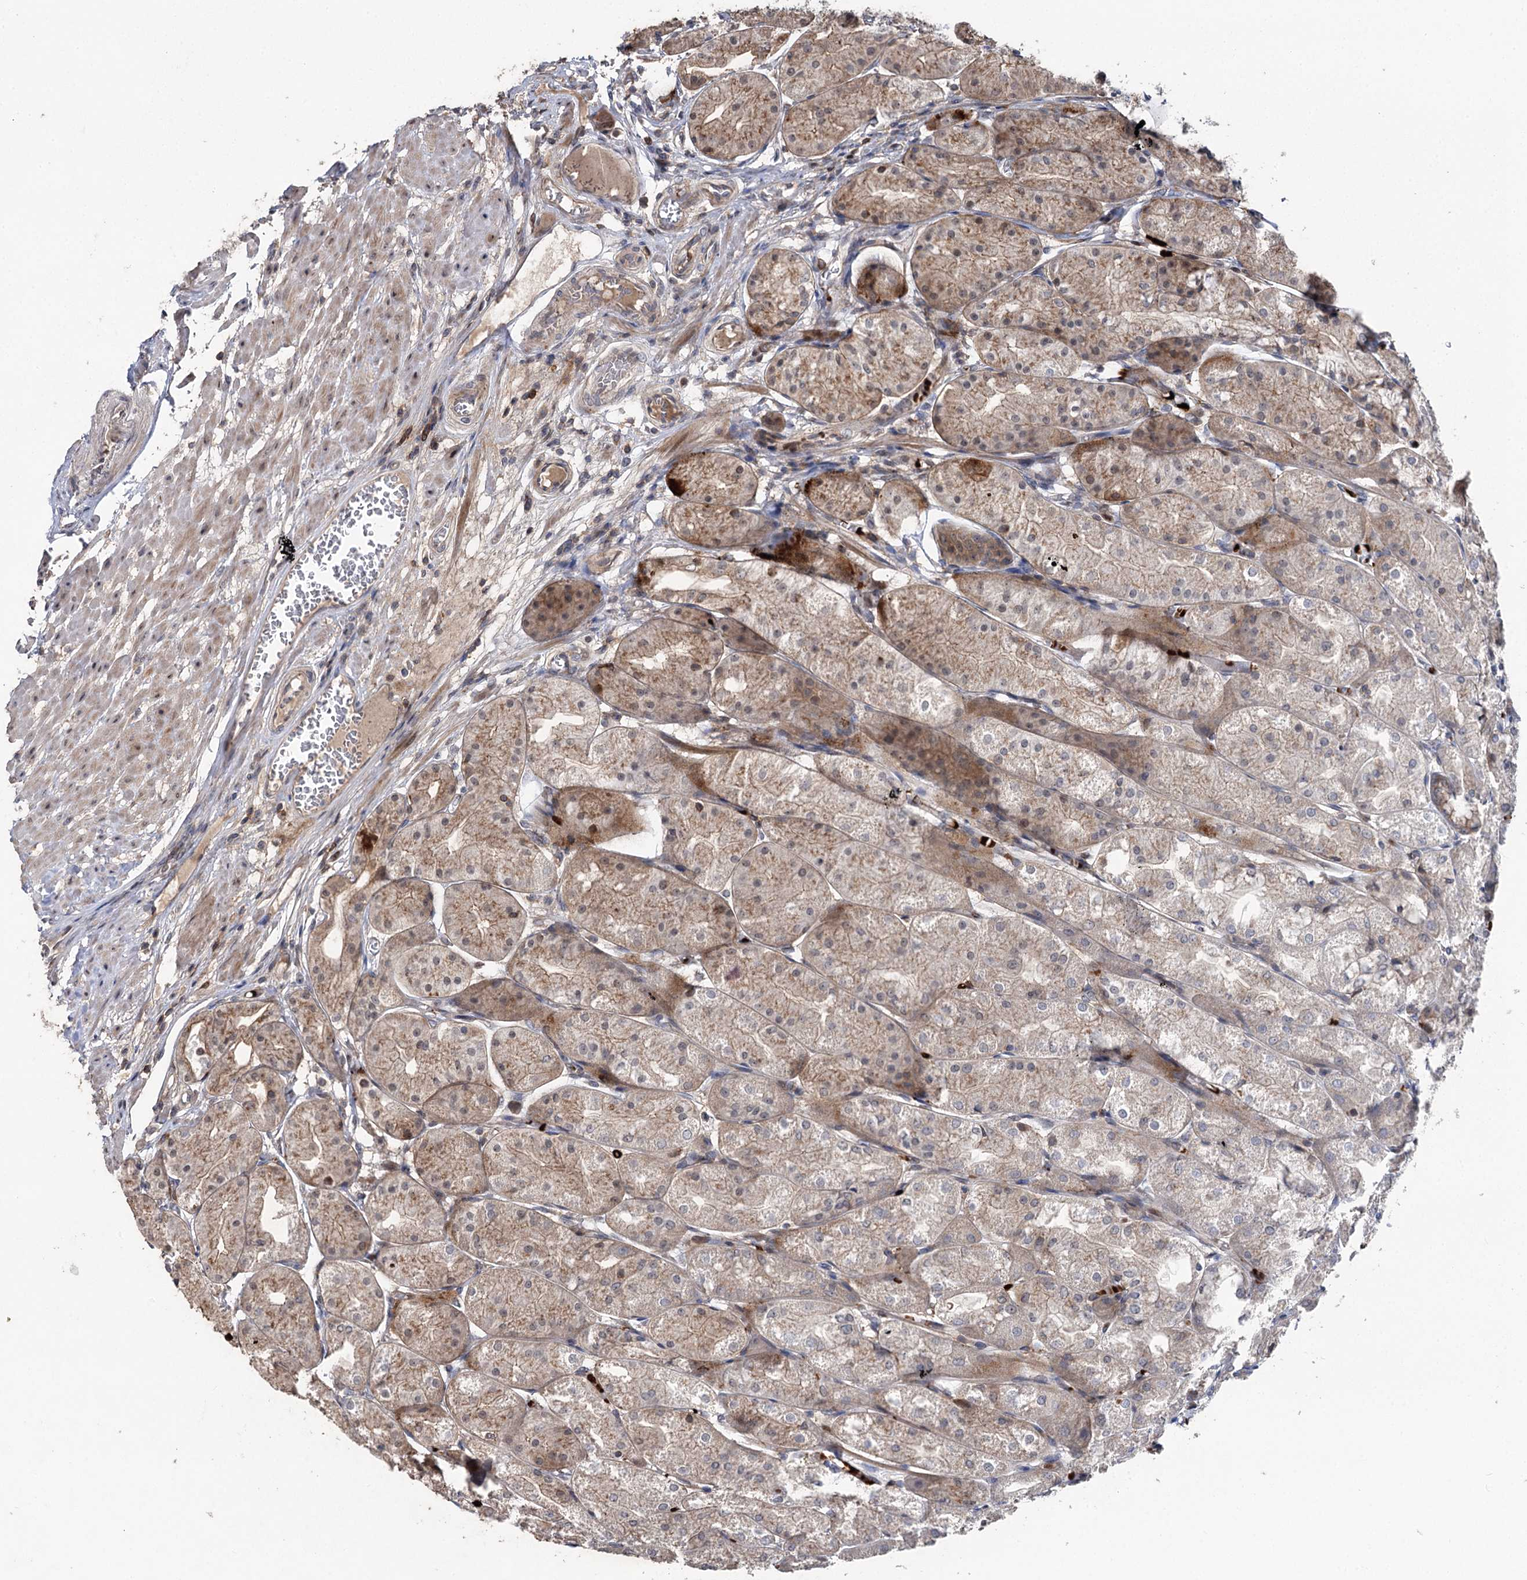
{"staining": {"intensity": "moderate", "quantity": "25%-75%", "location": "cytoplasmic/membranous,nuclear"}, "tissue": "stomach", "cell_type": "Glandular cells", "image_type": "normal", "snomed": [{"axis": "morphology", "description": "Normal tissue, NOS"}, {"axis": "topography", "description": "Stomach, upper"}], "caption": "A micrograph of stomach stained for a protein exhibits moderate cytoplasmic/membranous,nuclear brown staining in glandular cells.", "gene": "STX6", "patient": {"sex": "male", "age": 72}}